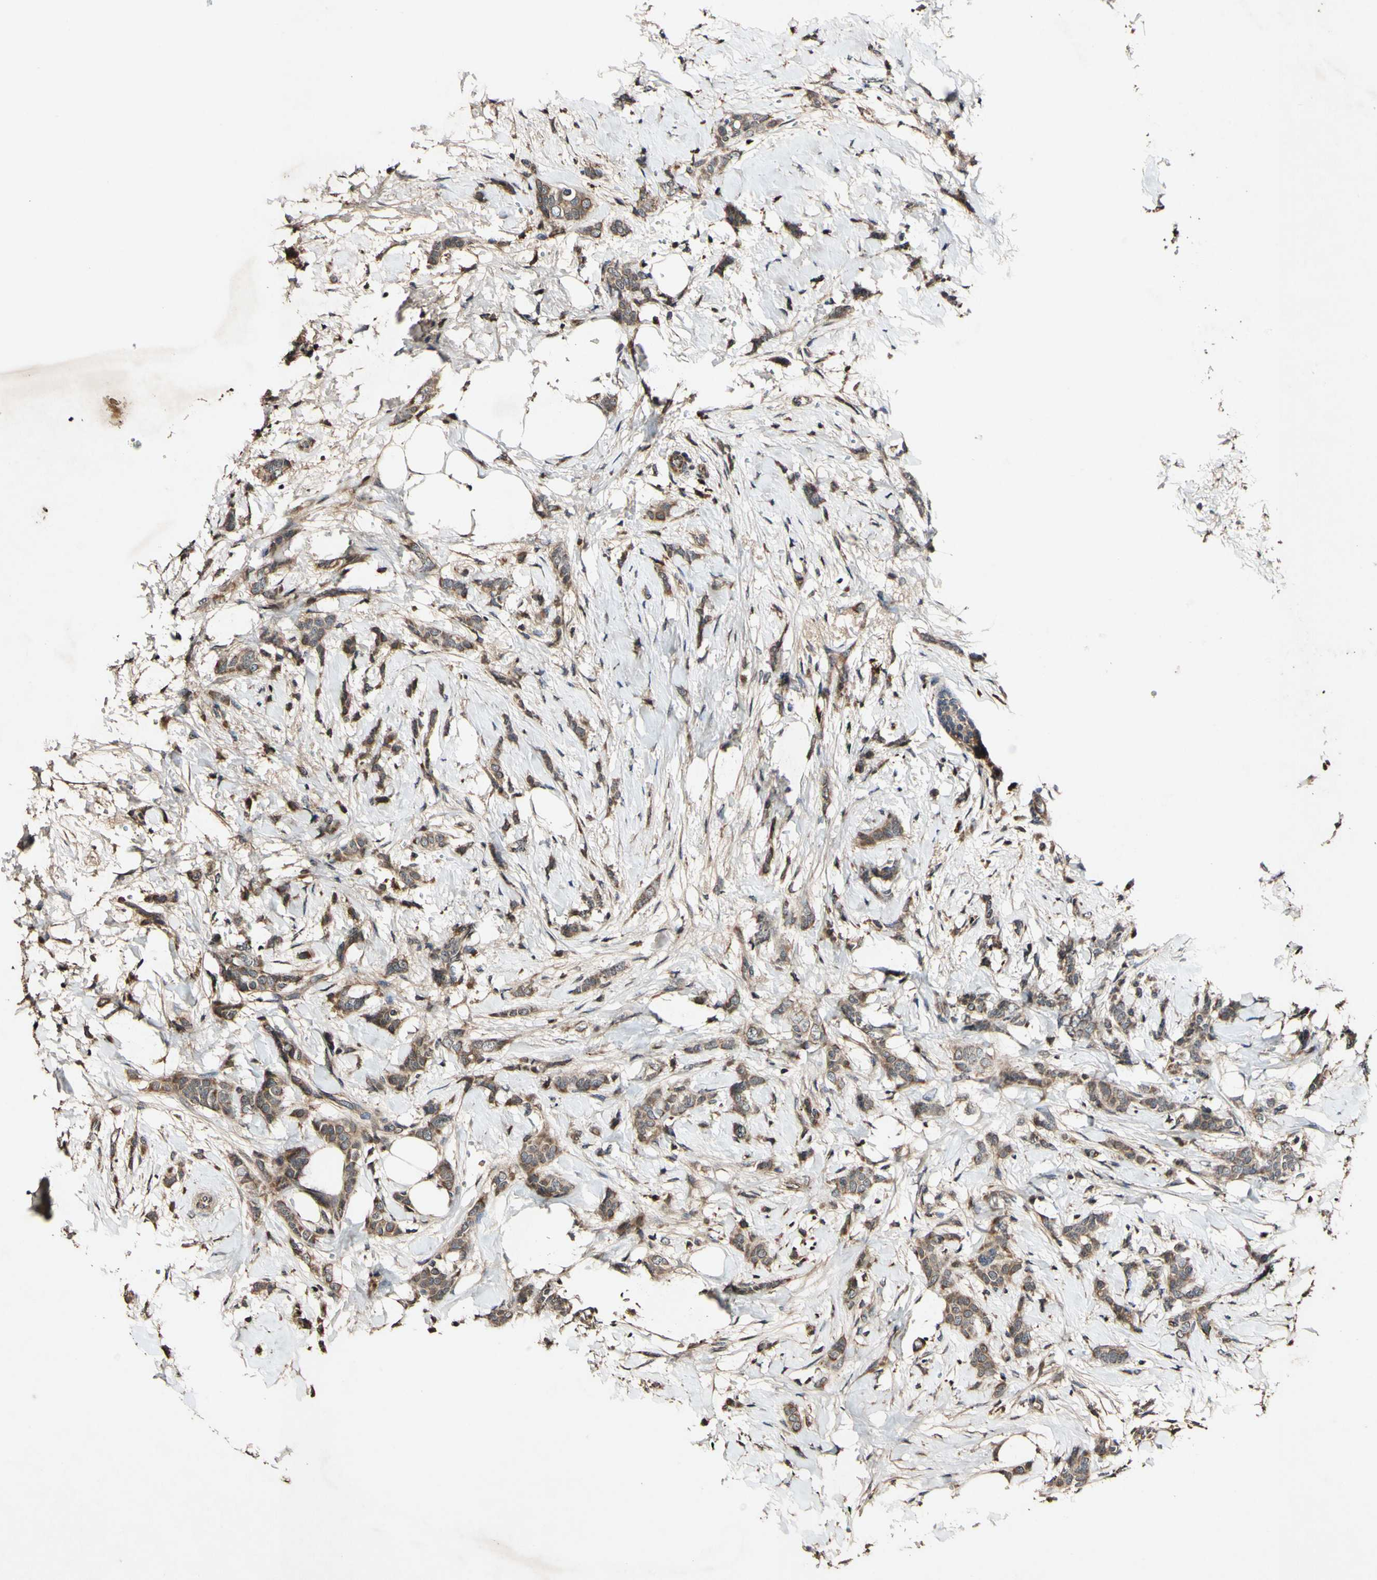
{"staining": {"intensity": "moderate", "quantity": ">75%", "location": "cytoplasmic/membranous"}, "tissue": "breast cancer", "cell_type": "Tumor cells", "image_type": "cancer", "snomed": [{"axis": "morphology", "description": "Lobular carcinoma, in situ"}, {"axis": "morphology", "description": "Lobular carcinoma"}, {"axis": "topography", "description": "Breast"}], "caption": "This histopathology image exhibits breast cancer stained with immunohistochemistry to label a protein in brown. The cytoplasmic/membranous of tumor cells show moderate positivity for the protein. Nuclei are counter-stained blue.", "gene": "PLAT", "patient": {"sex": "female", "age": 41}}